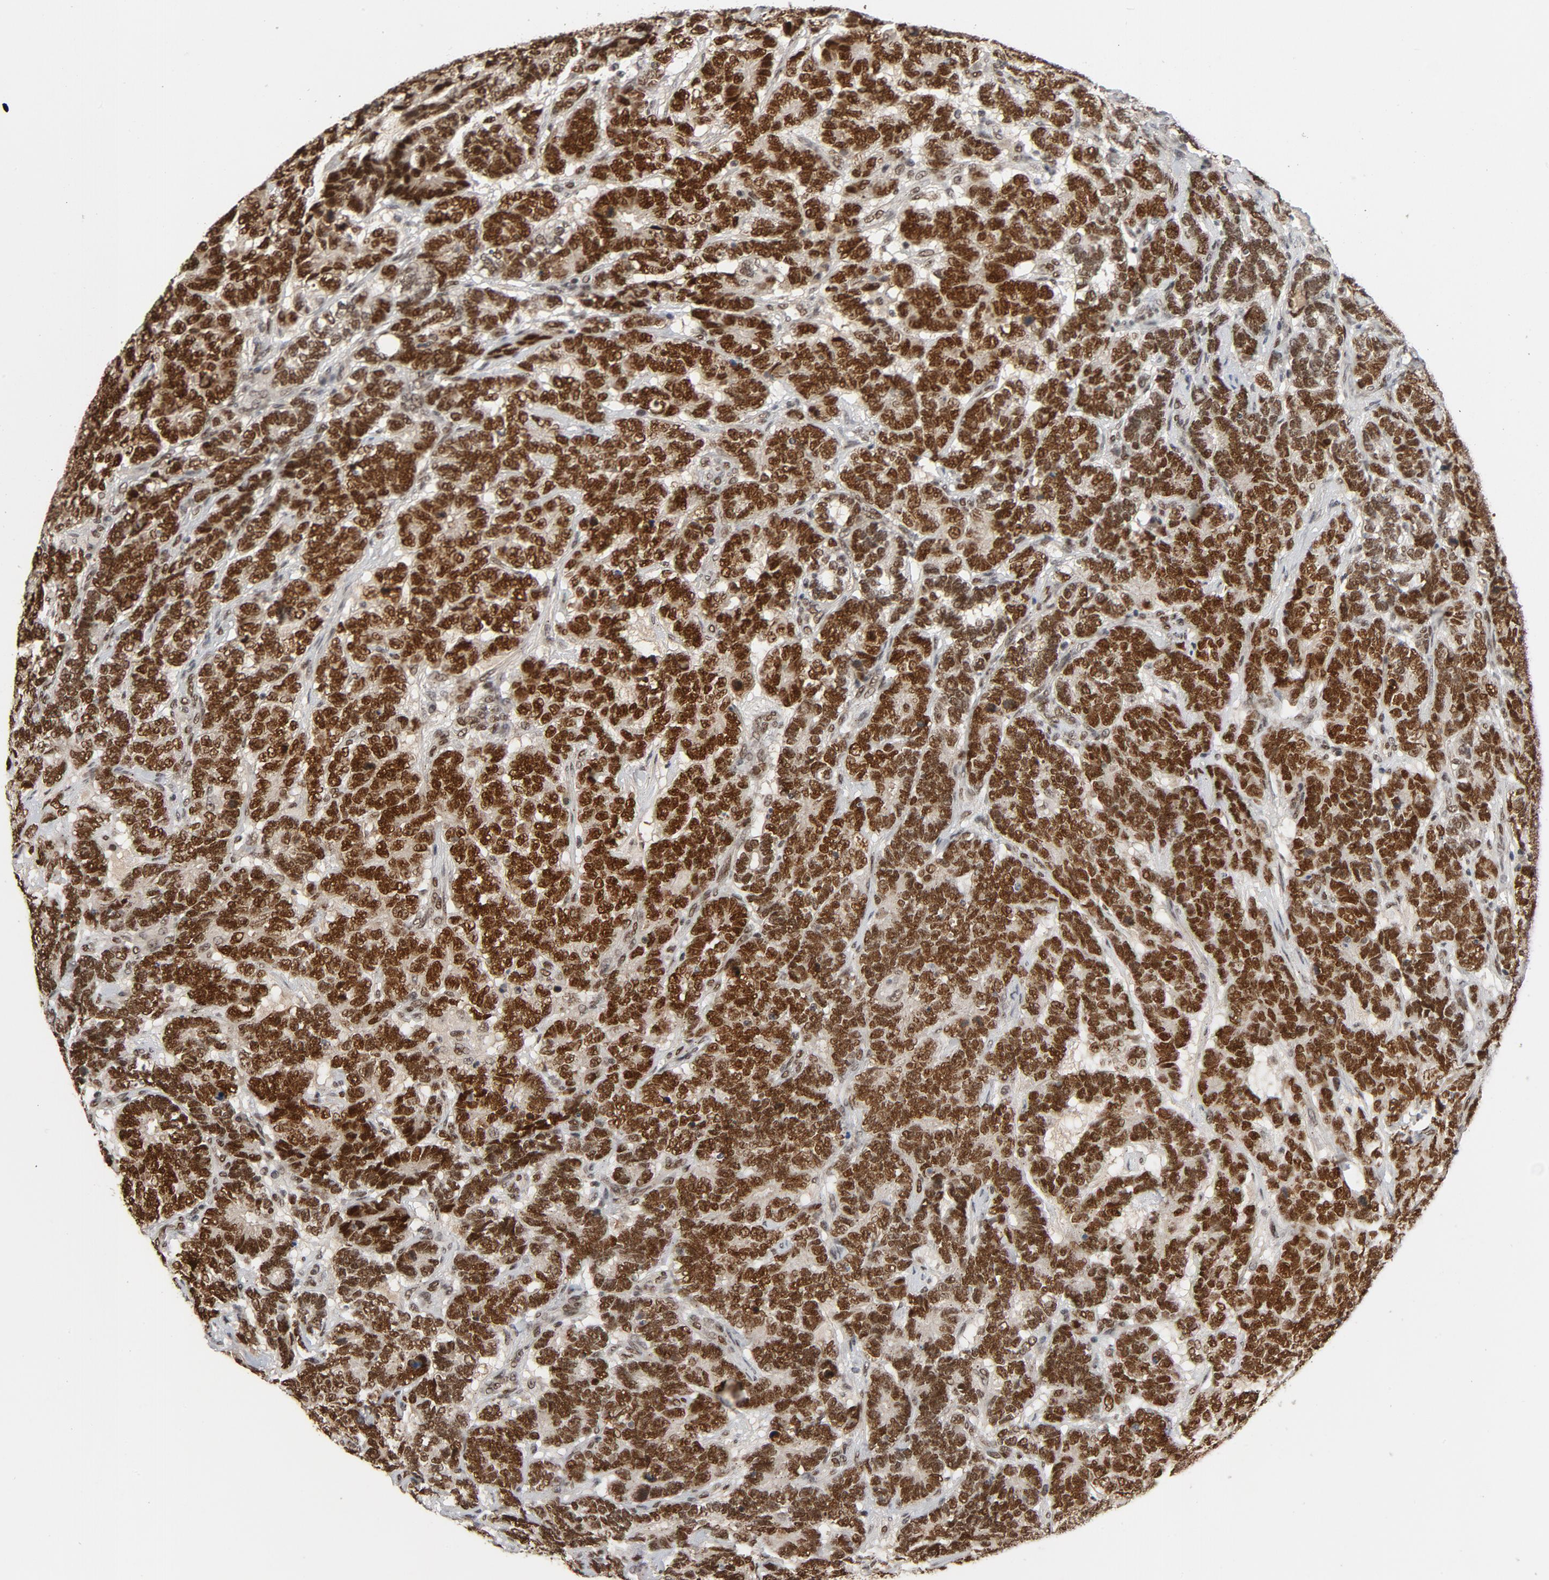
{"staining": {"intensity": "strong", "quantity": ">75%", "location": "nuclear"}, "tissue": "testis cancer", "cell_type": "Tumor cells", "image_type": "cancer", "snomed": [{"axis": "morphology", "description": "Carcinoma, Embryonal, NOS"}, {"axis": "topography", "description": "Testis"}], "caption": "Protein expression analysis of testis embryonal carcinoma shows strong nuclear staining in about >75% of tumor cells.", "gene": "SMARCD1", "patient": {"sex": "male", "age": 26}}